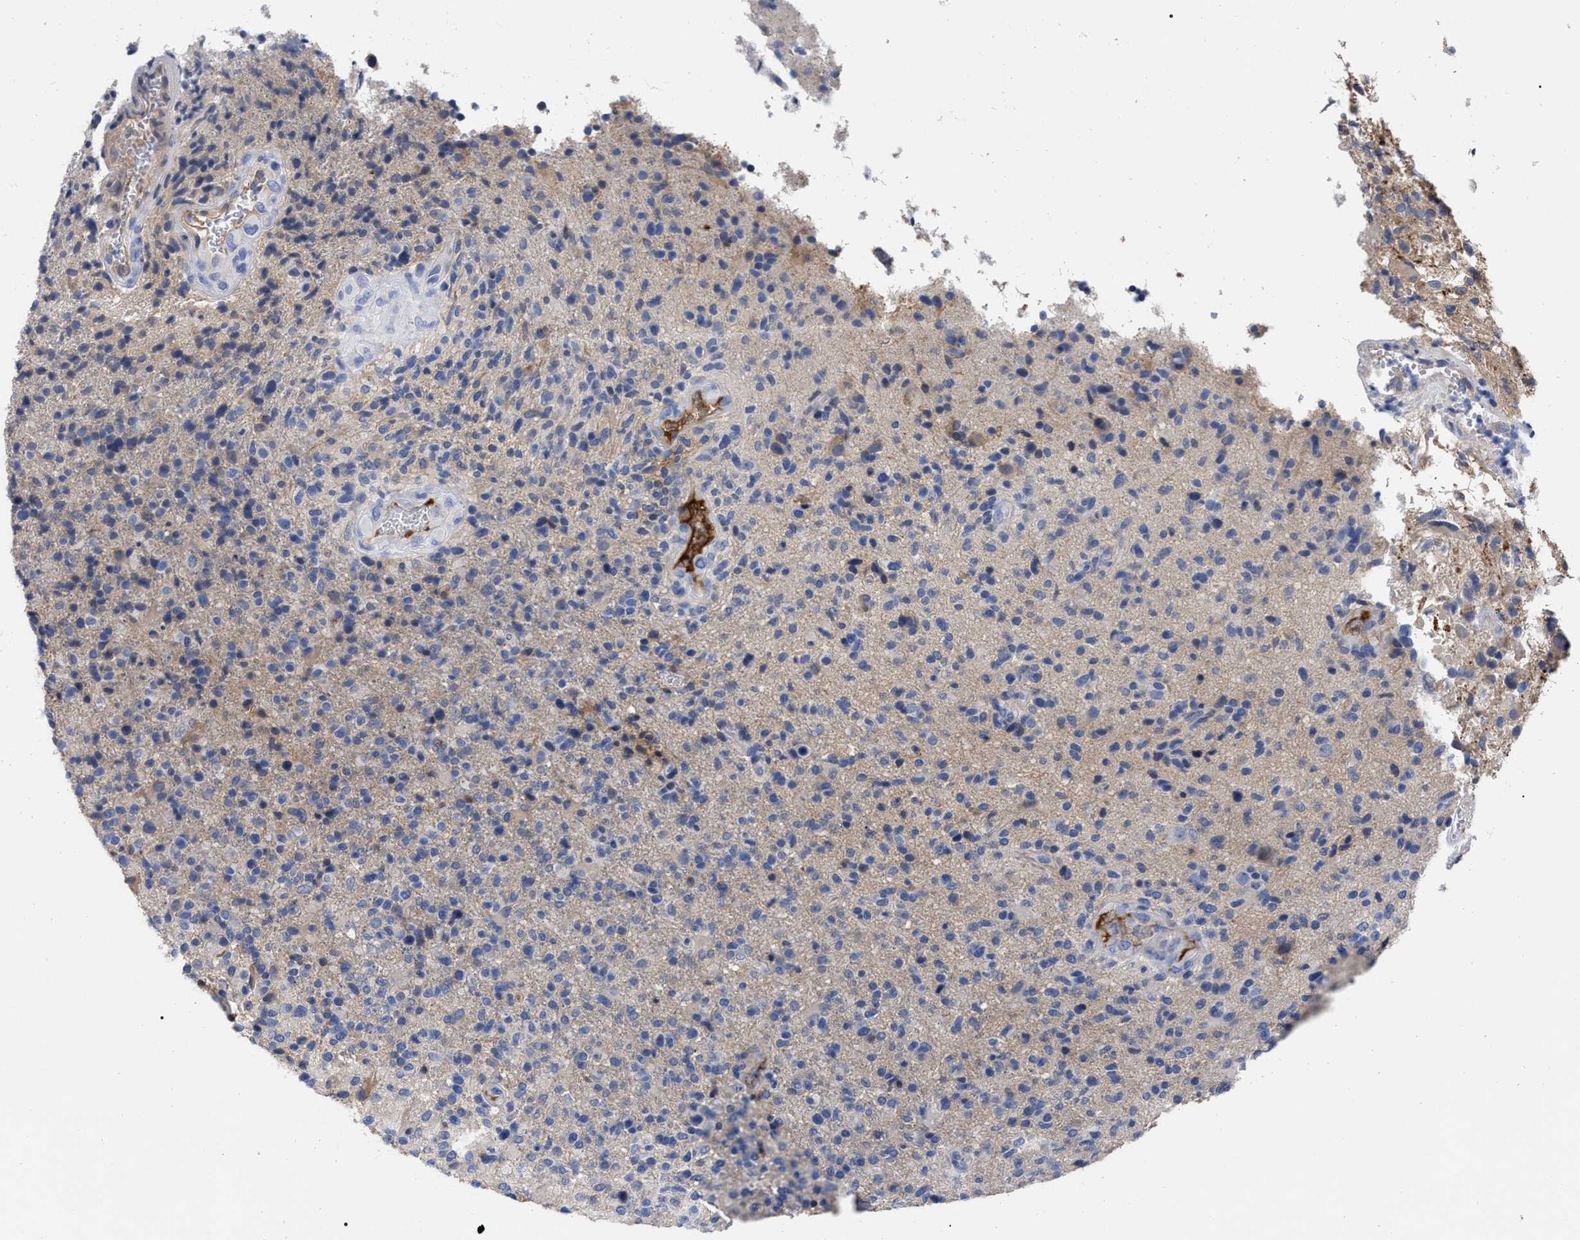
{"staining": {"intensity": "moderate", "quantity": "<25%", "location": "cytoplasmic/membranous"}, "tissue": "glioma", "cell_type": "Tumor cells", "image_type": "cancer", "snomed": [{"axis": "morphology", "description": "Glioma, malignant, High grade"}, {"axis": "topography", "description": "Brain"}], "caption": "Protein staining of malignant glioma (high-grade) tissue demonstrates moderate cytoplasmic/membranous expression in approximately <25% of tumor cells. (Stains: DAB (3,3'-diaminobenzidine) in brown, nuclei in blue, Microscopy: brightfield microscopy at high magnification).", "gene": "IGHV5-51", "patient": {"sex": "male", "age": 72}}